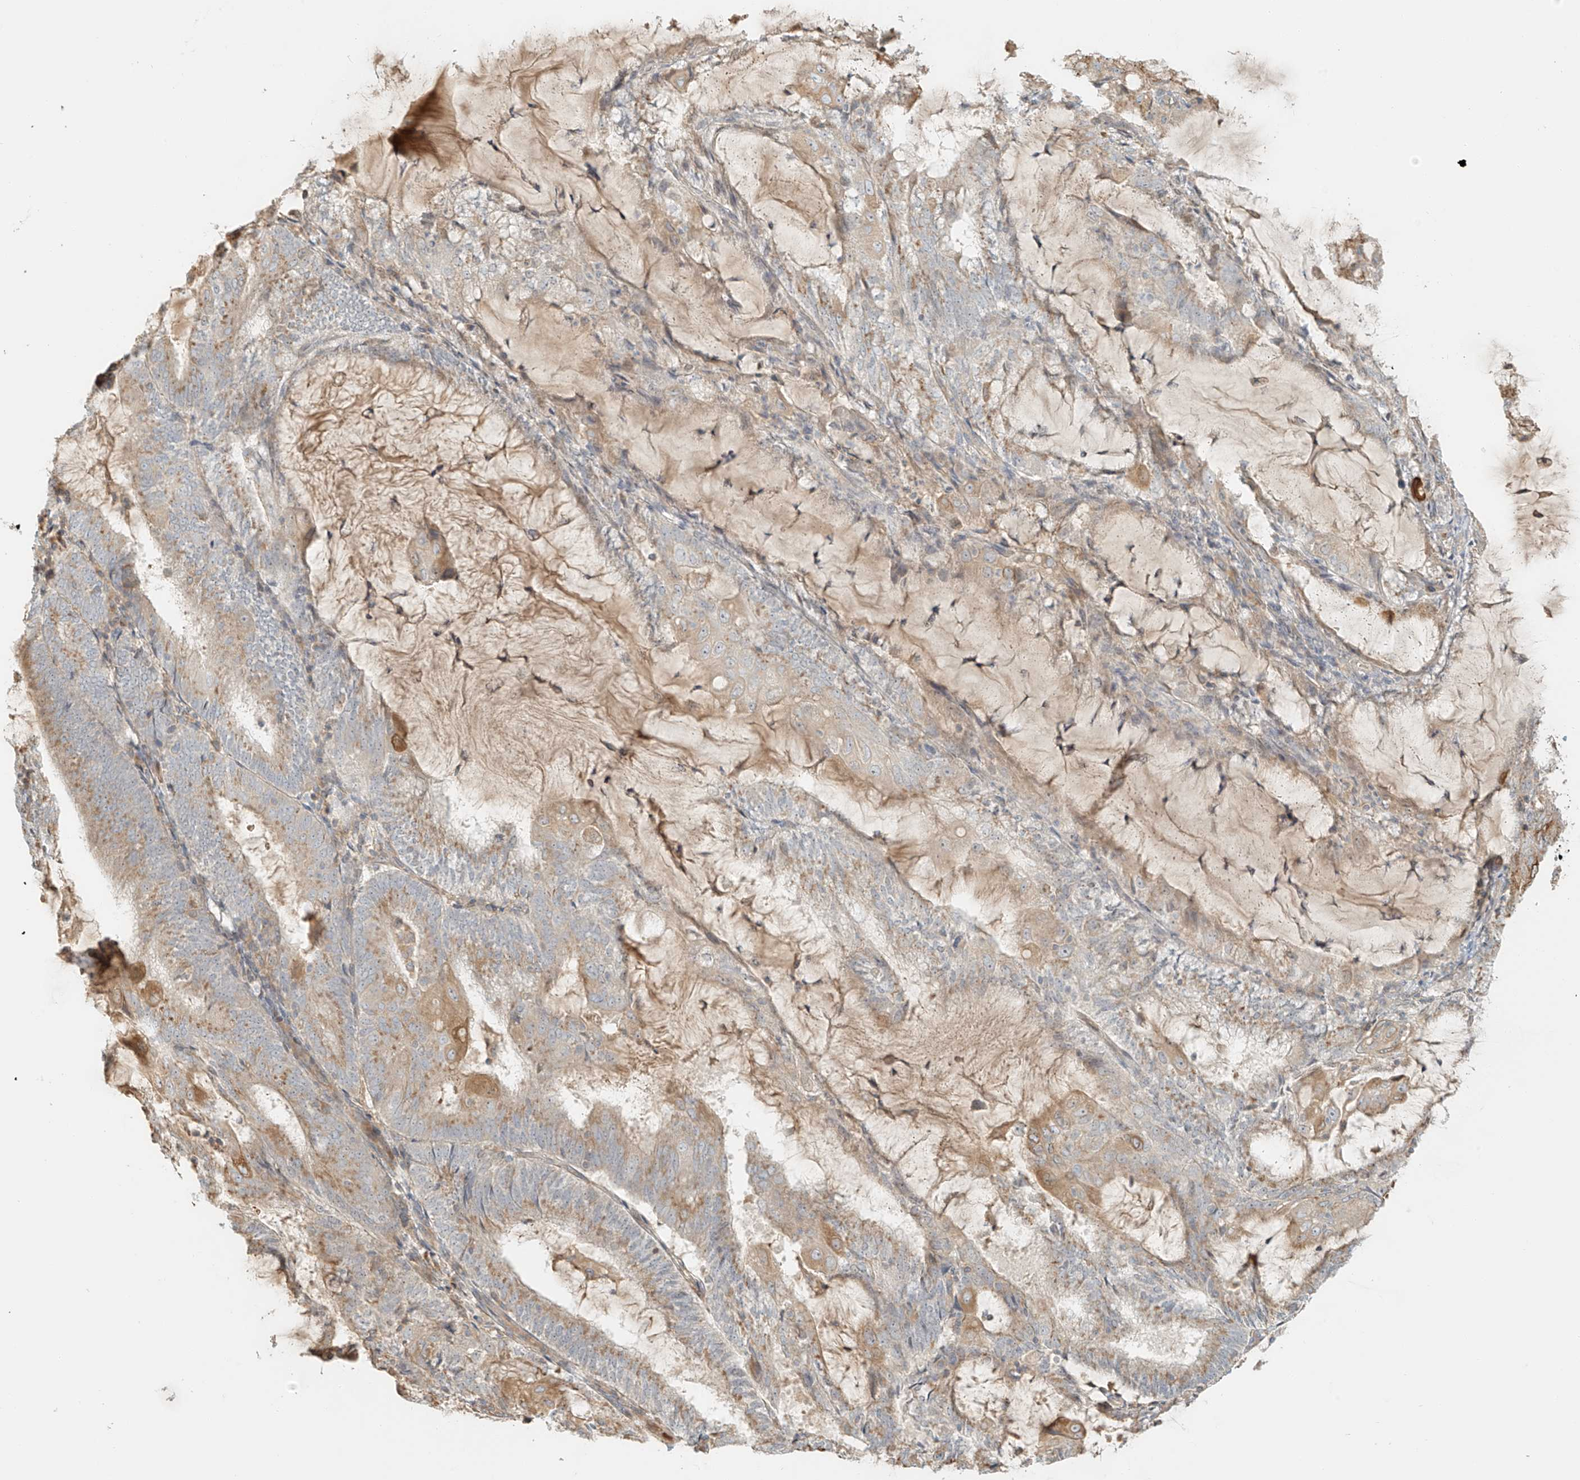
{"staining": {"intensity": "weak", "quantity": "25%-75%", "location": "cytoplasmic/membranous"}, "tissue": "endometrial cancer", "cell_type": "Tumor cells", "image_type": "cancer", "snomed": [{"axis": "morphology", "description": "Adenocarcinoma, NOS"}, {"axis": "topography", "description": "Endometrium"}], "caption": "There is low levels of weak cytoplasmic/membranous expression in tumor cells of endometrial cancer (adenocarcinoma), as demonstrated by immunohistochemical staining (brown color).", "gene": "UPK1B", "patient": {"sex": "female", "age": 81}}